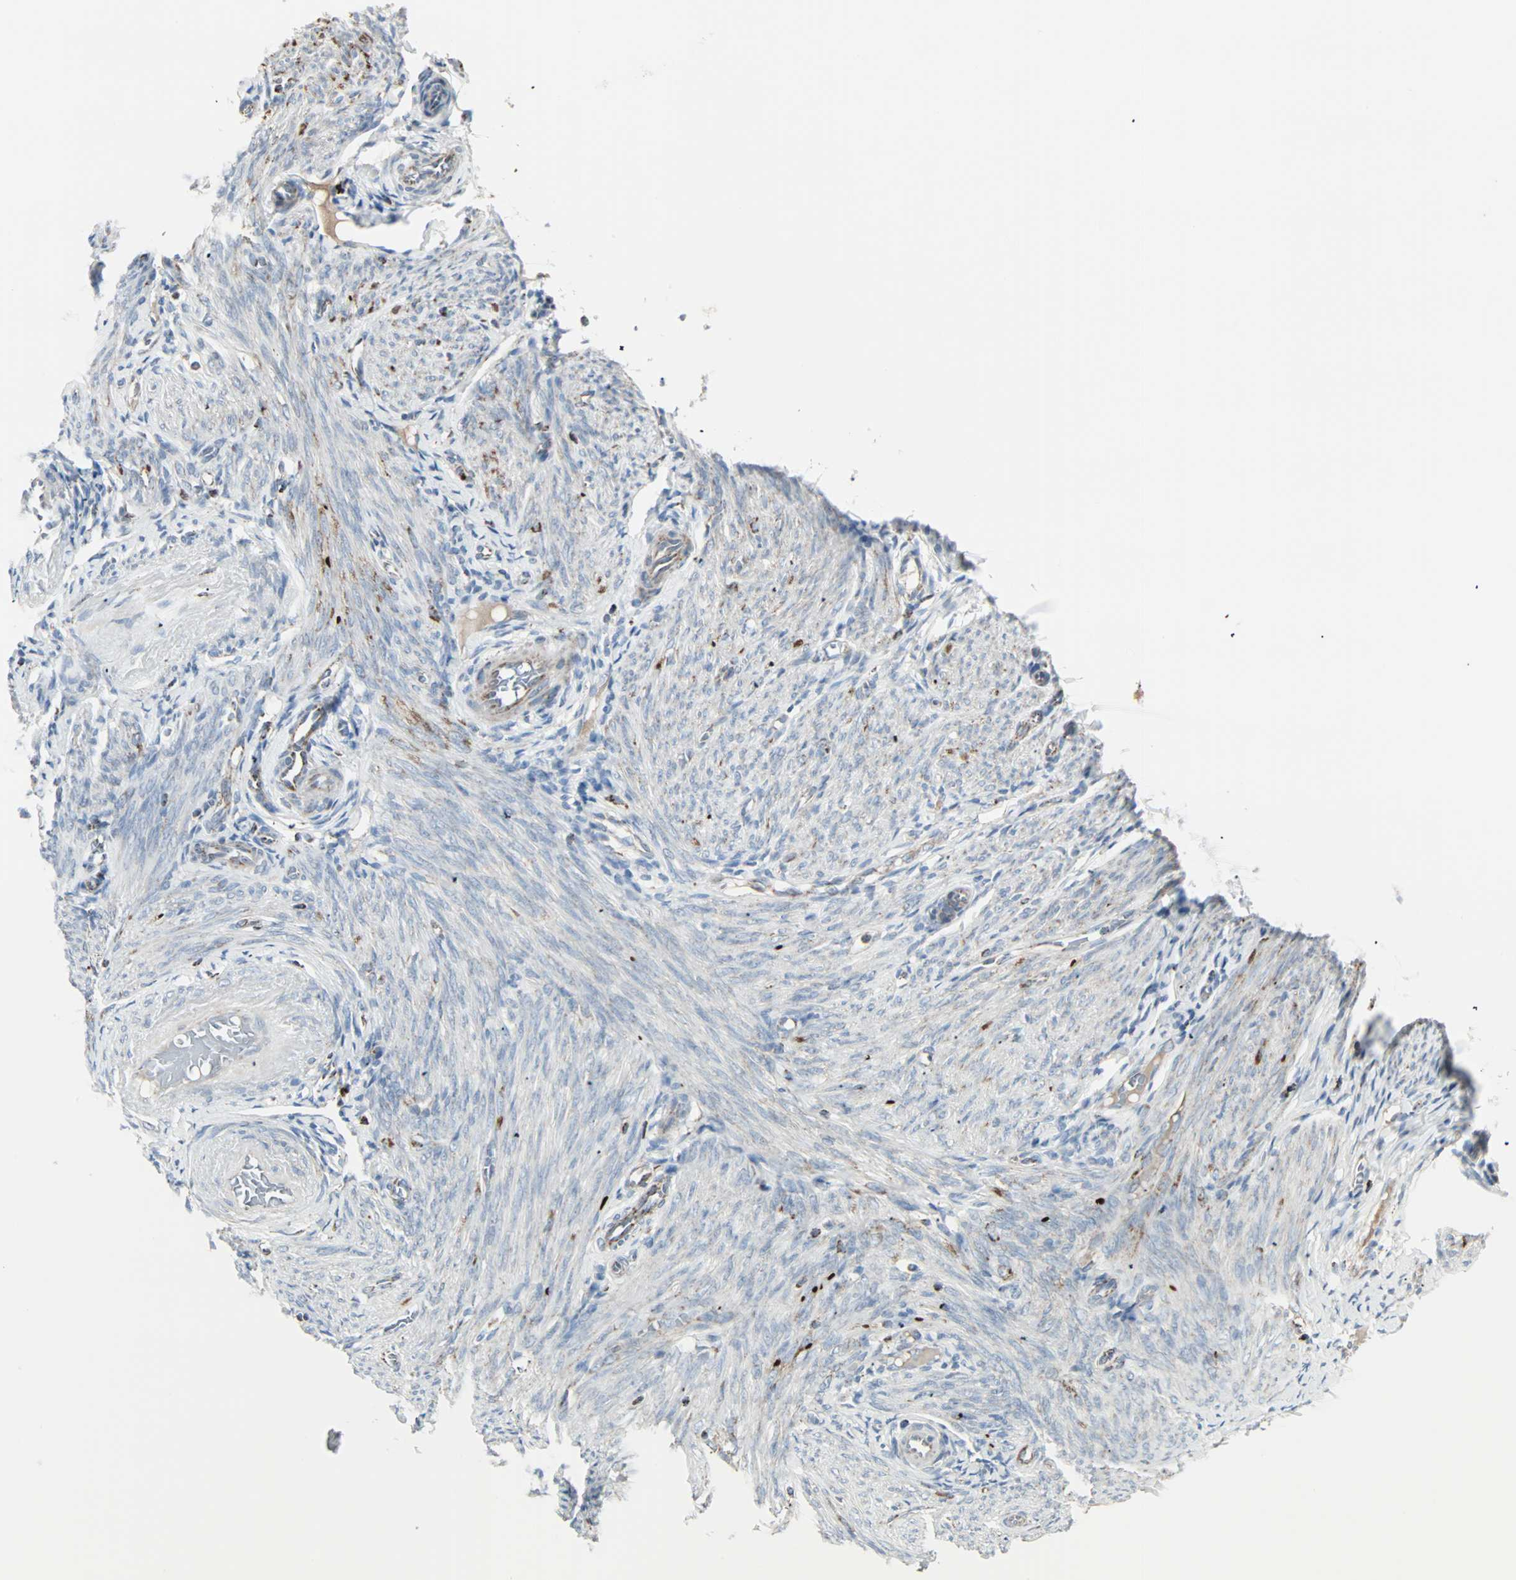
{"staining": {"intensity": "moderate", "quantity": "<25%", "location": "cytoplasmic/membranous"}, "tissue": "endometrium", "cell_type": "Cells in endometrial stroma", "image_type": "normal", "snomed": [{"axis": "morphology", "description": "Normal tissue, NOS"}, {"axis": "topography", "description": "Endometrium"}], "caption": "Cells in endometrial stroma exhibit low levels of moderate cytoplasmic/membranous staining in about <25% of cells in normal endometrium.", "gene": "IDH2", "patient": {"sex": "female", "age": 61}}